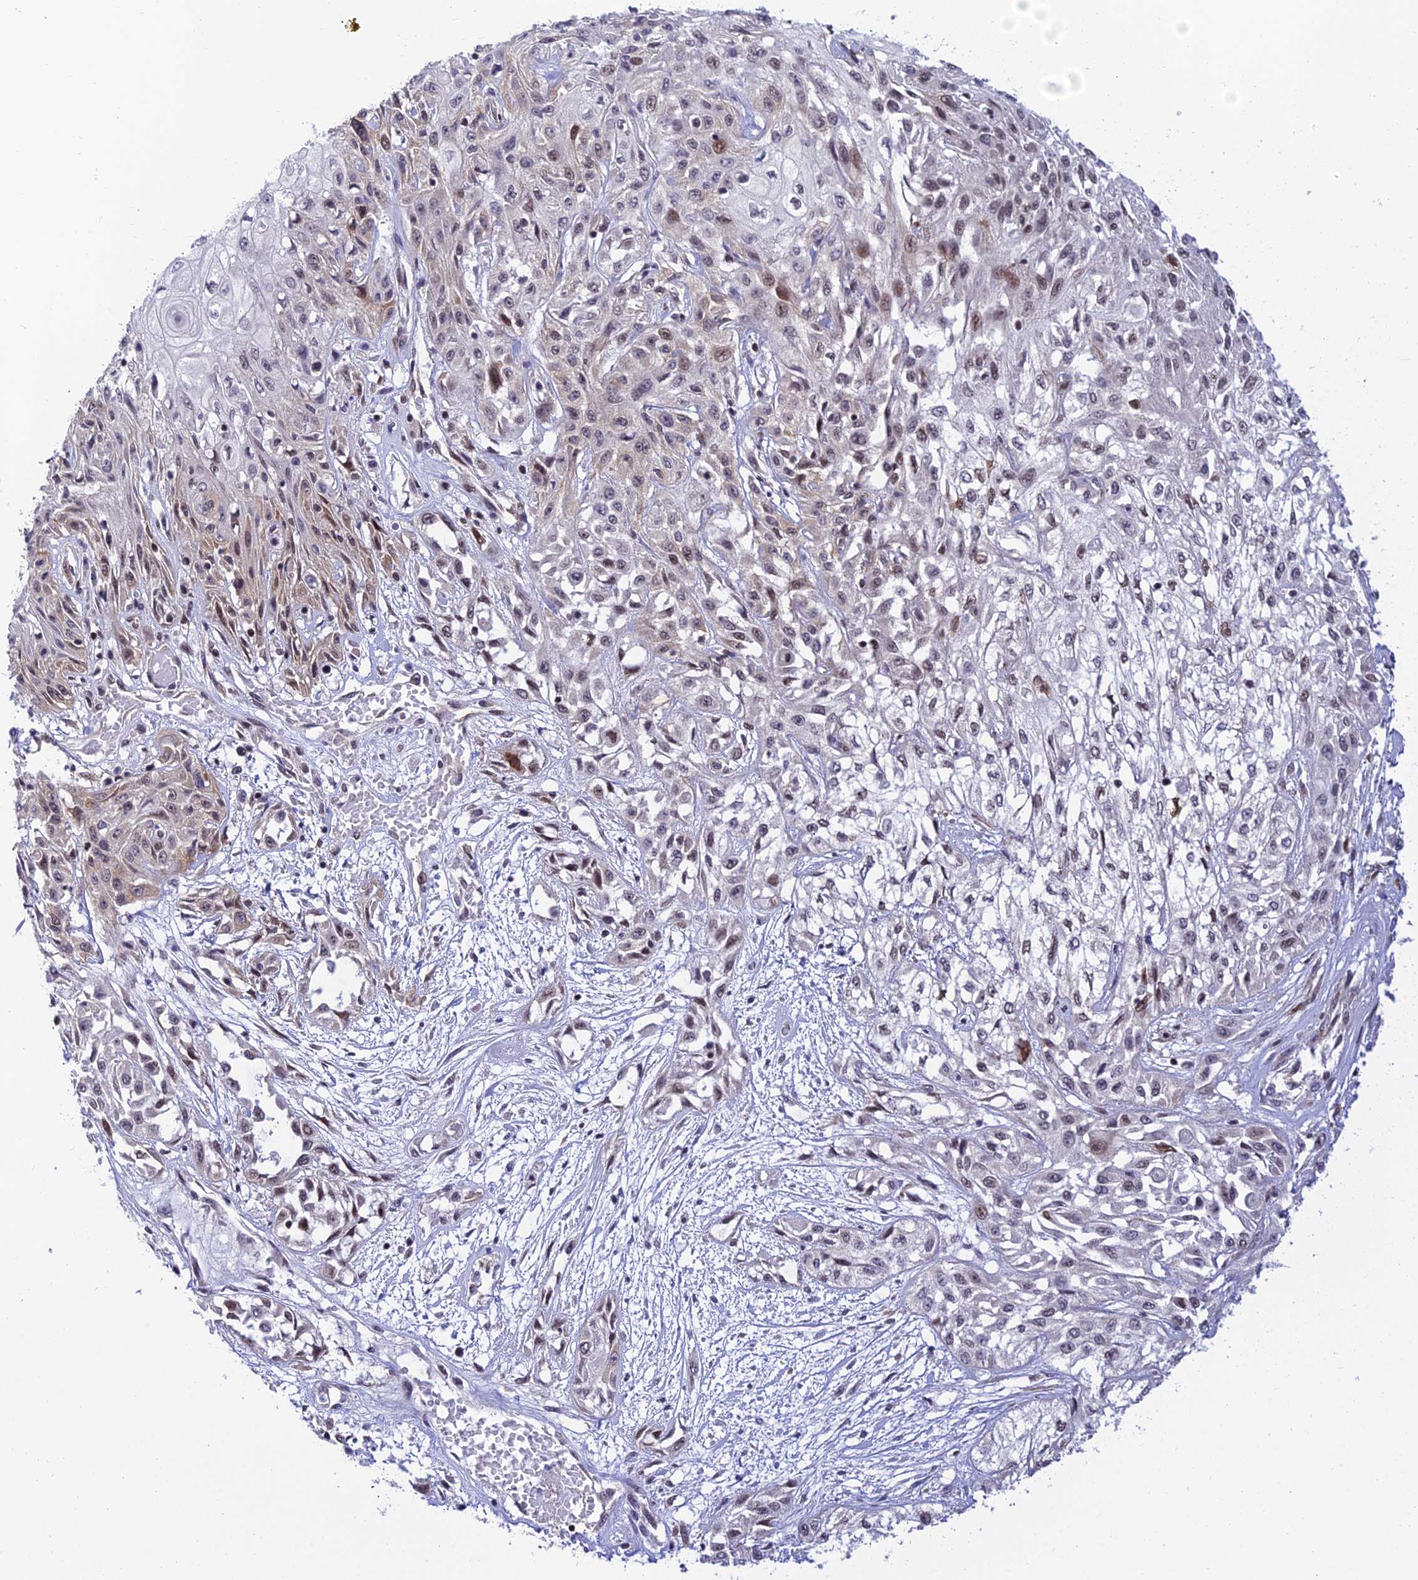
{"staining": {"intensity": "weak", "quantity": "25%-75%", "location": "nuclear"}, "tissue": "skin cancer", "cell_type": "Tumor cells", "image_type": "cancer", "snomed": [{"axis": "morphology", "description": "Squamous cell carcinoma, NOS"}, {"axis": "morphology", "description": "Squamous cell carcinoma, metastatic, NOS"}, {"axis": "topography", "description": "Skin"}, {"axis": "topography", "description": "Lymph node"}], "caption": "The immunohistochemical stain labels weak nuclear positivity in tumor cells of squamous cell carcinoma (skin) tissue. (DAB (3,3'-diaminobenzidine) IHC, brown staining for protein, blue staining for nuclei).", "gene": "USP22", "patient": {"sex": "male", "age": 75}}